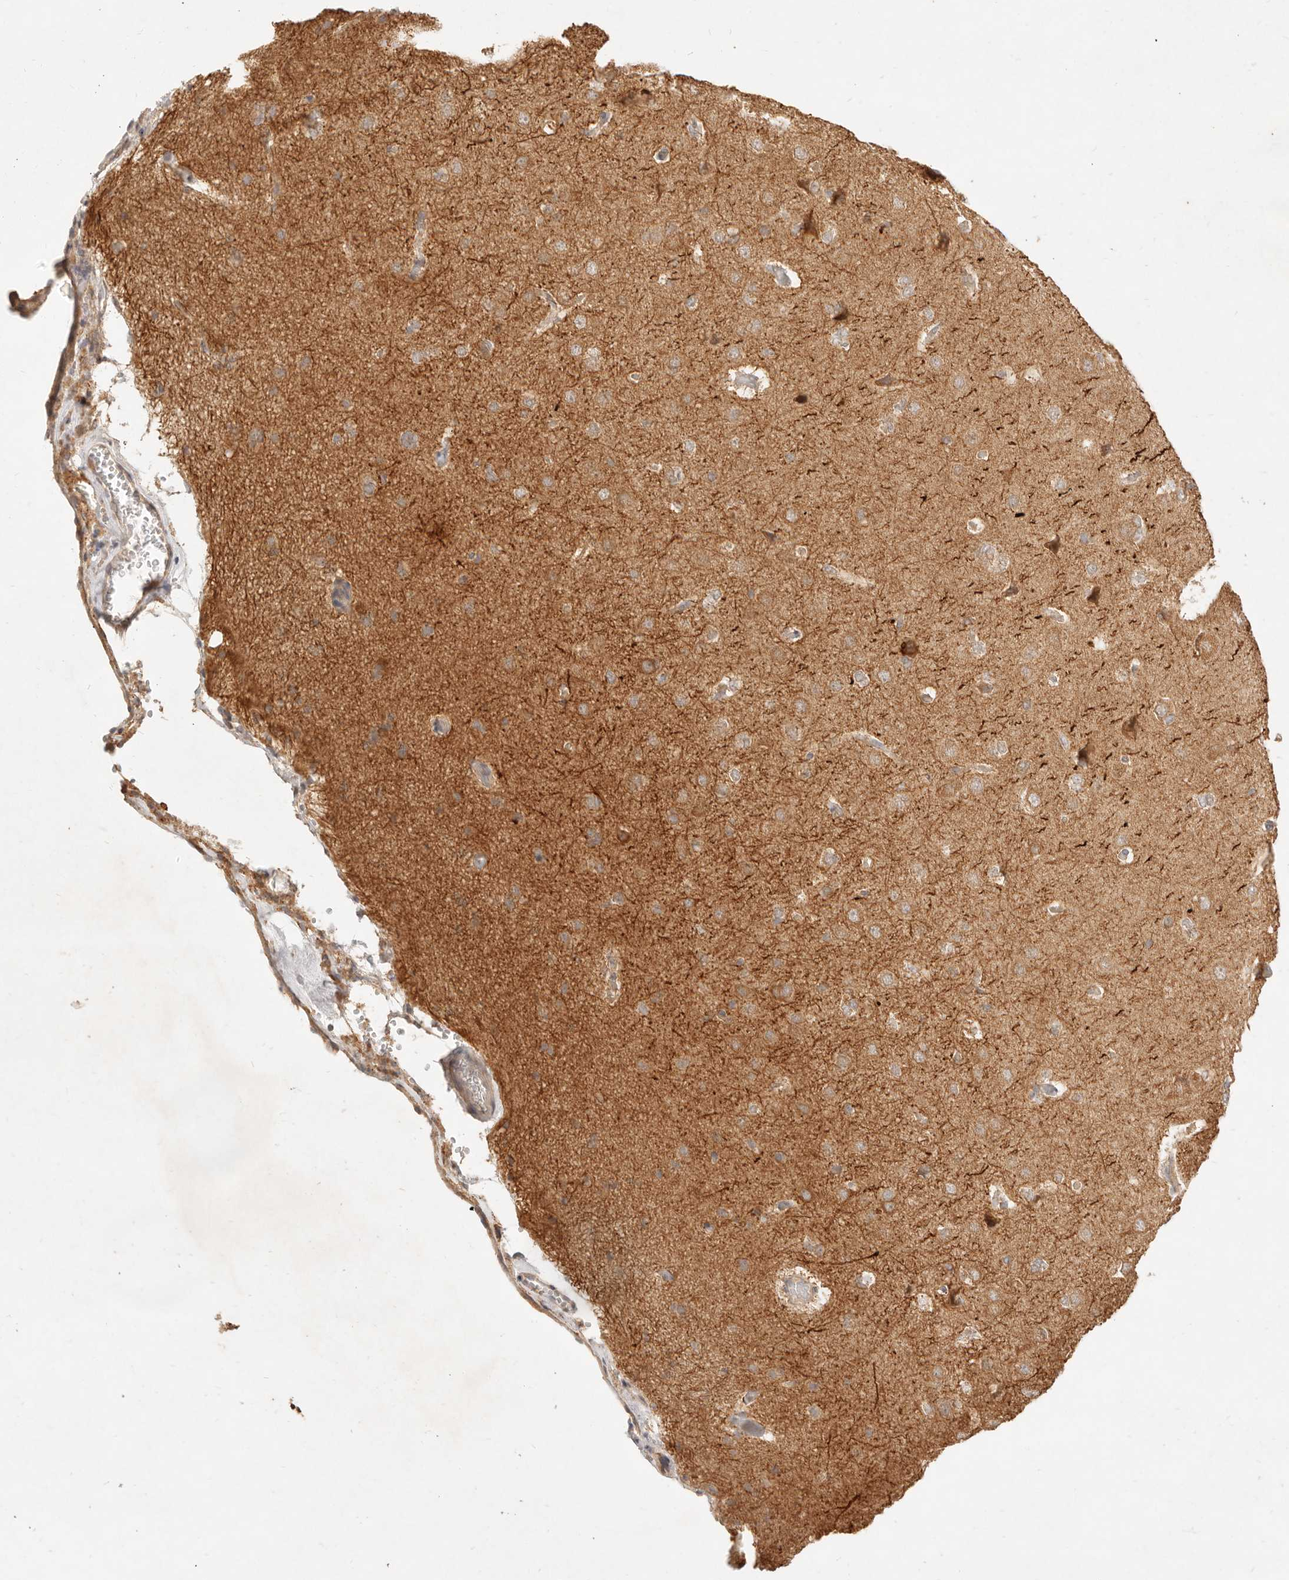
{"staining": {"intensity": "weak", "quantity": "25%-75%", "location": "cytoplasmic/membranous"}, "tissue": "cerebral cortex", "cell_type": "Endothelial cells", "image_type": "normal", "snomed": [{"axis": "morphology", "description": "Normal tissue, NOS"}, {"axis": "topography", "description": "Cerebral cortex"}], "caption": "DAB immunohistochemical staining of unremarkable cerebral cortex displays weak cytoplasmic/membranous protein staining in about 25%-75% of endothelial cells. Immunohistochemistry (ihc) stains the protein of interest in brown and the nuclei are stained blue.", "gene": "CPLANE2", "patient": {"sex": "male", "age": 62}}